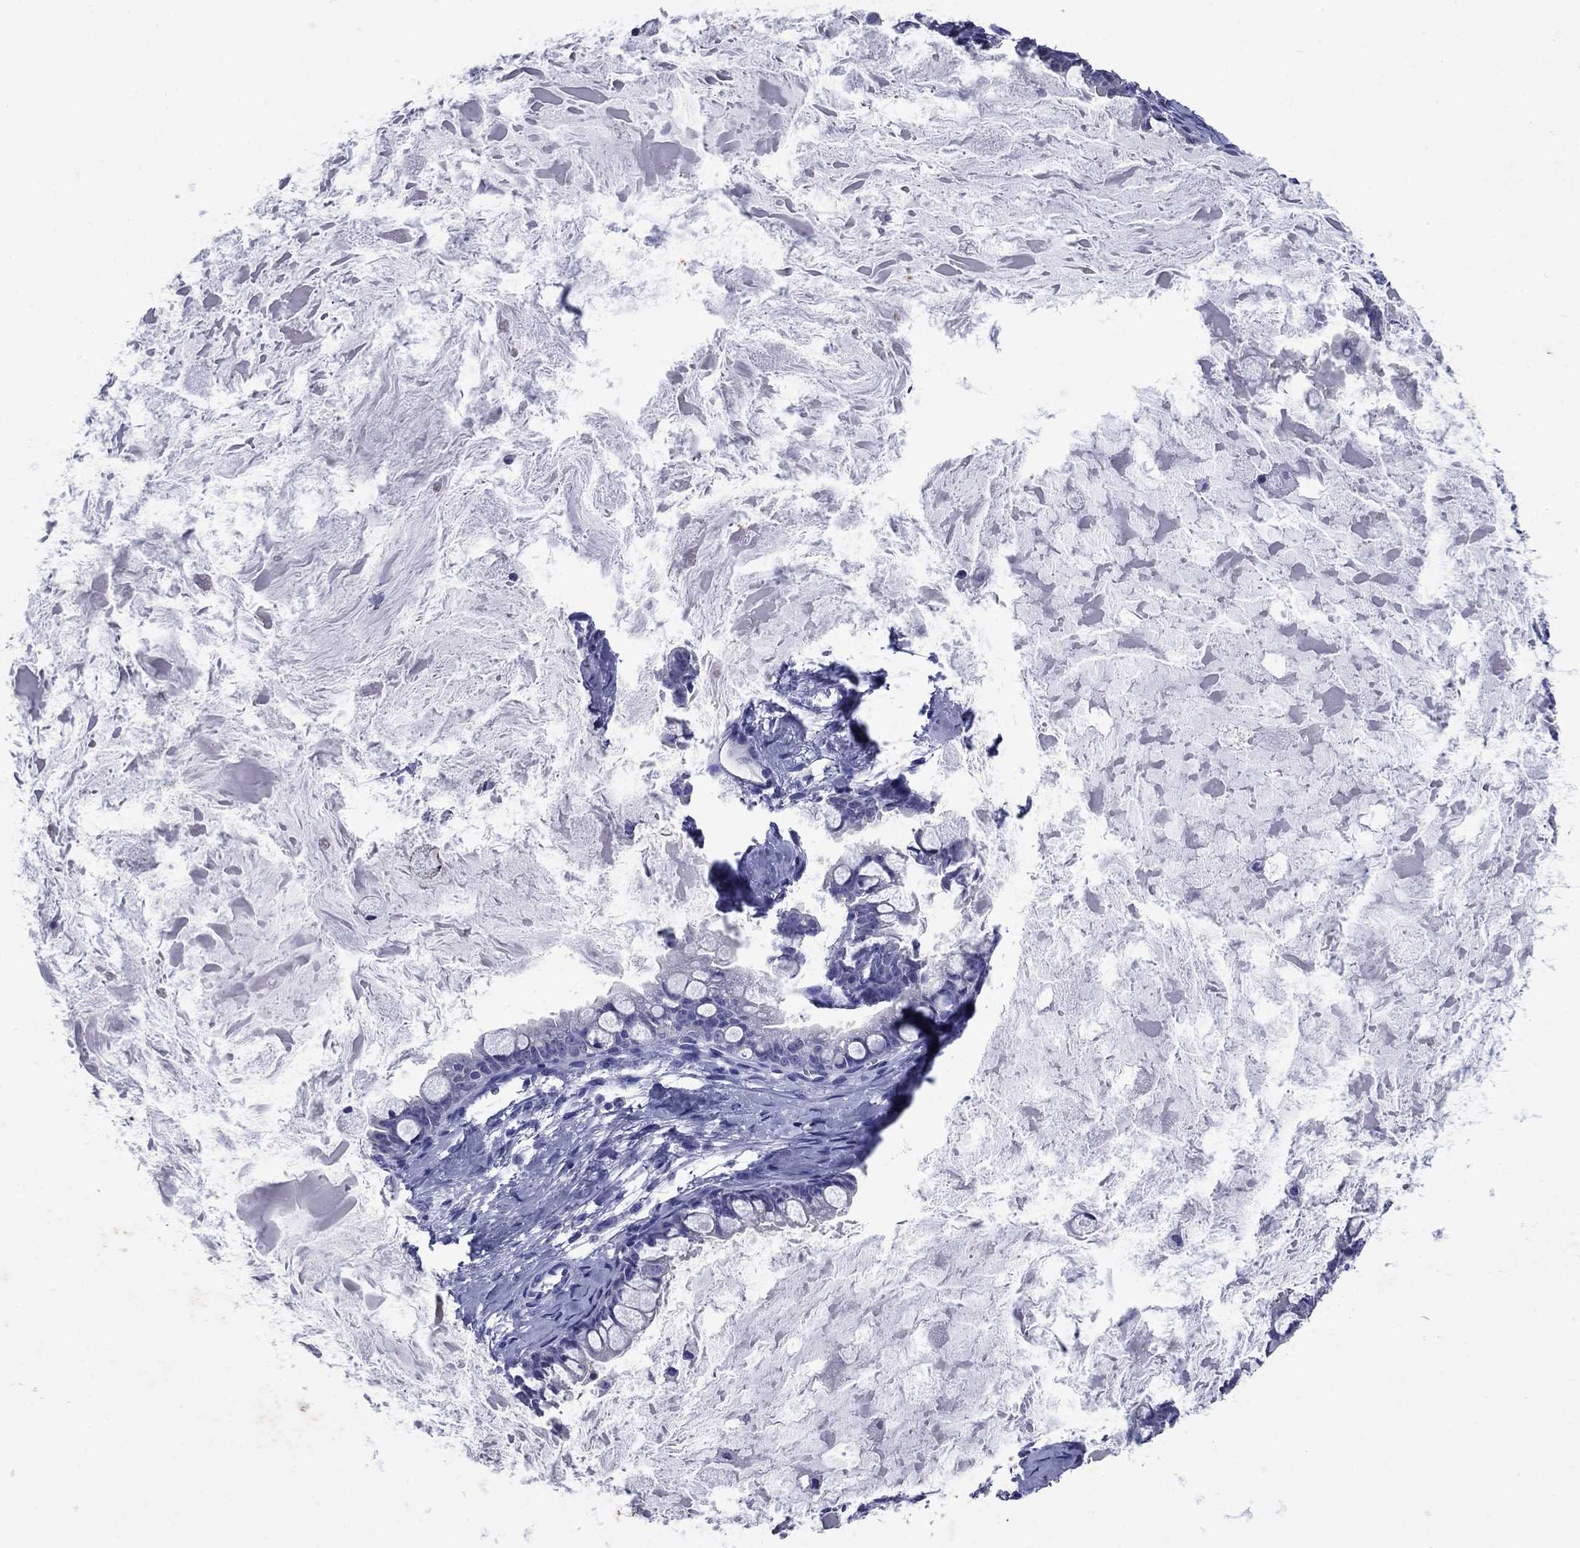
{"staining": {"intensity": "negative", "quantity": "none", "location": "none"}, "tissue": "ovarian cancer", "cell_type": "Tumor cells", "image_type": "cancer", "snomed": [{"axis": "morphology", "description": "Cystadenocarcinoma, mucinous, NOS"}, {"axis": "topography", "description": "Ovary"}], "caption": "Immunohistochemistry image of ovarian cancer (mucinous cystadenocarcinoma) stained for a protein (brown), which reveals no expression in tumor cells.", "gene": "CD1A", "patient": {"sex": "female", "age": 63}}